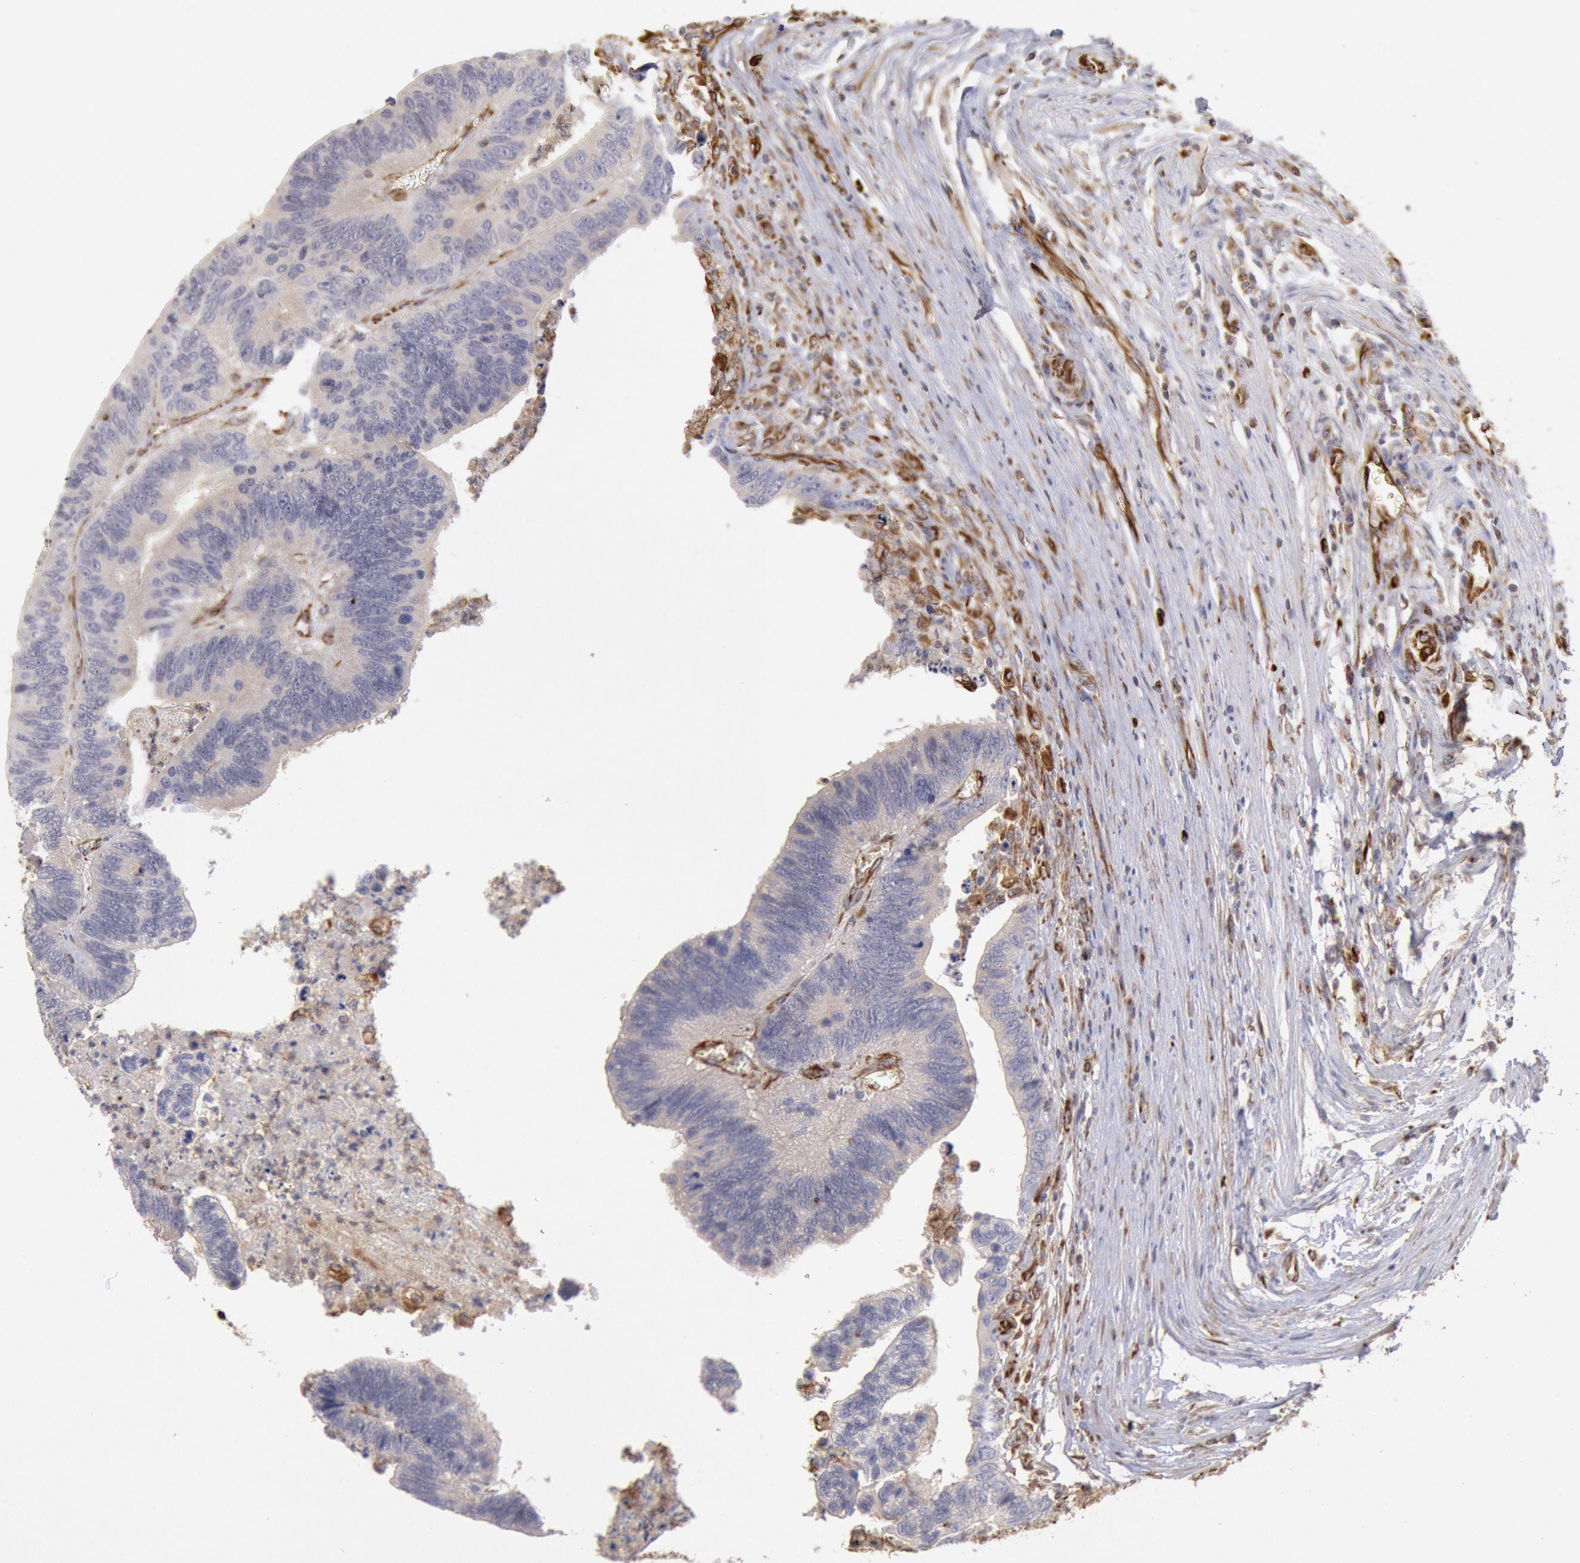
{"staining": {"intensity": "negative", "quantity": "none", "location": "none"}, "tissue": "colorectal cancer", "cell_type": "Tumor cells", "image_type": "cancer", "snomed": [{"axis": "morphology", "description": "Adenocarcinoma, NOS"}, {"axis": "topography", "description": "Colon"}], "caption": "Immunohistochemistry of colorectal cancer displays no expression in tumor cells.", "gene": "RNF139", "patient": {"sex": "male", "age": 72}}